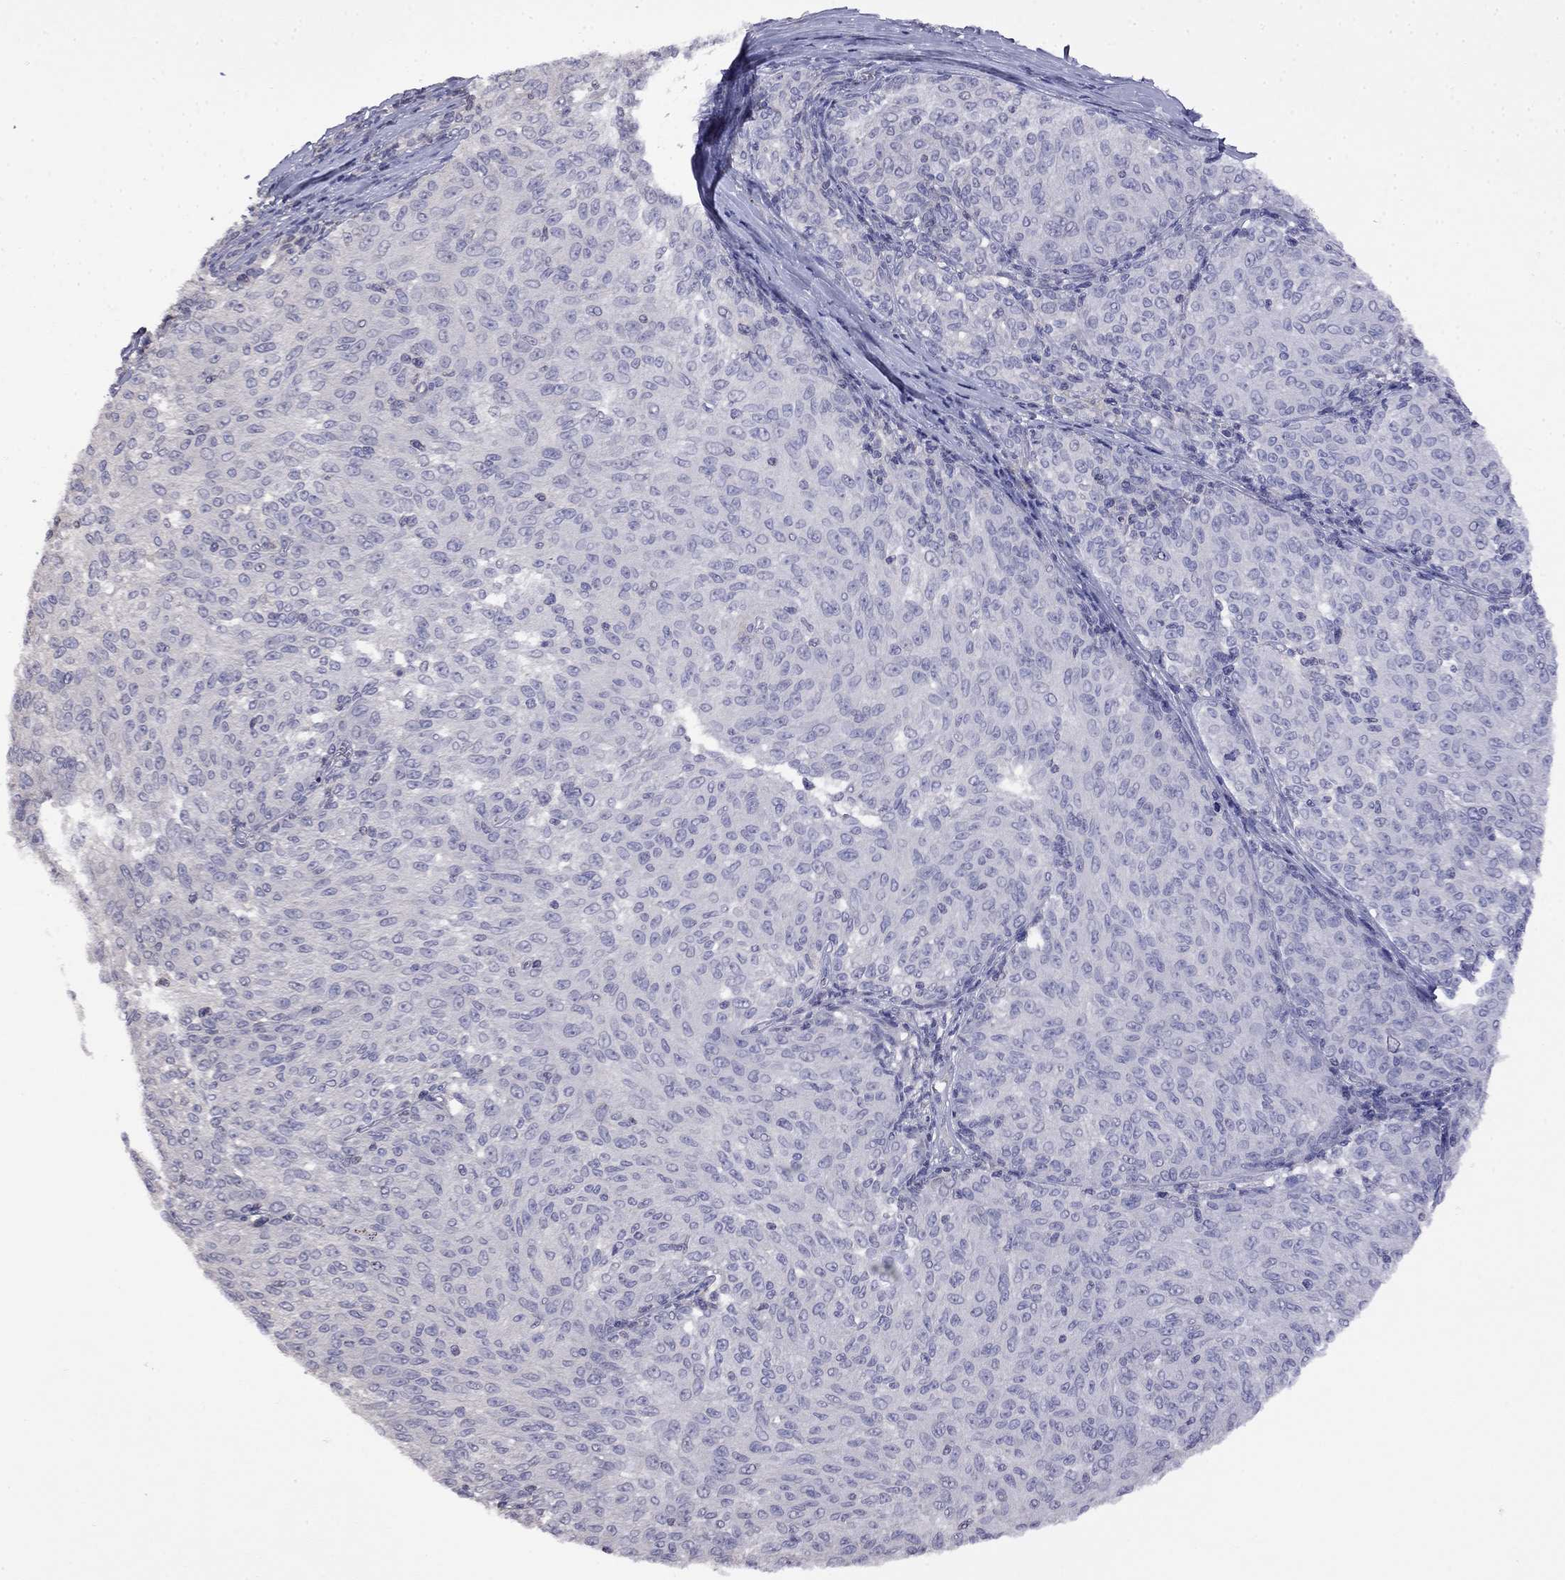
{"staining": {"intensity": "negative", "quantity": "none", "location": "none"}, "tissue": "melanoma", "cell_type": "Tumor cells", "image_type": "cancer", "snomed": [{"axis": "morphology", "description": "Malignant melanoma, NOS"}, {"axis": "topography", "description": "Skin"}], "caption": "DAB immunohistochemical staining of malignant melanoma exhibits no significant positivity in tumor cells.", "gene": "GUCA1B", "patient": {"sex": "female", "age": 72}}